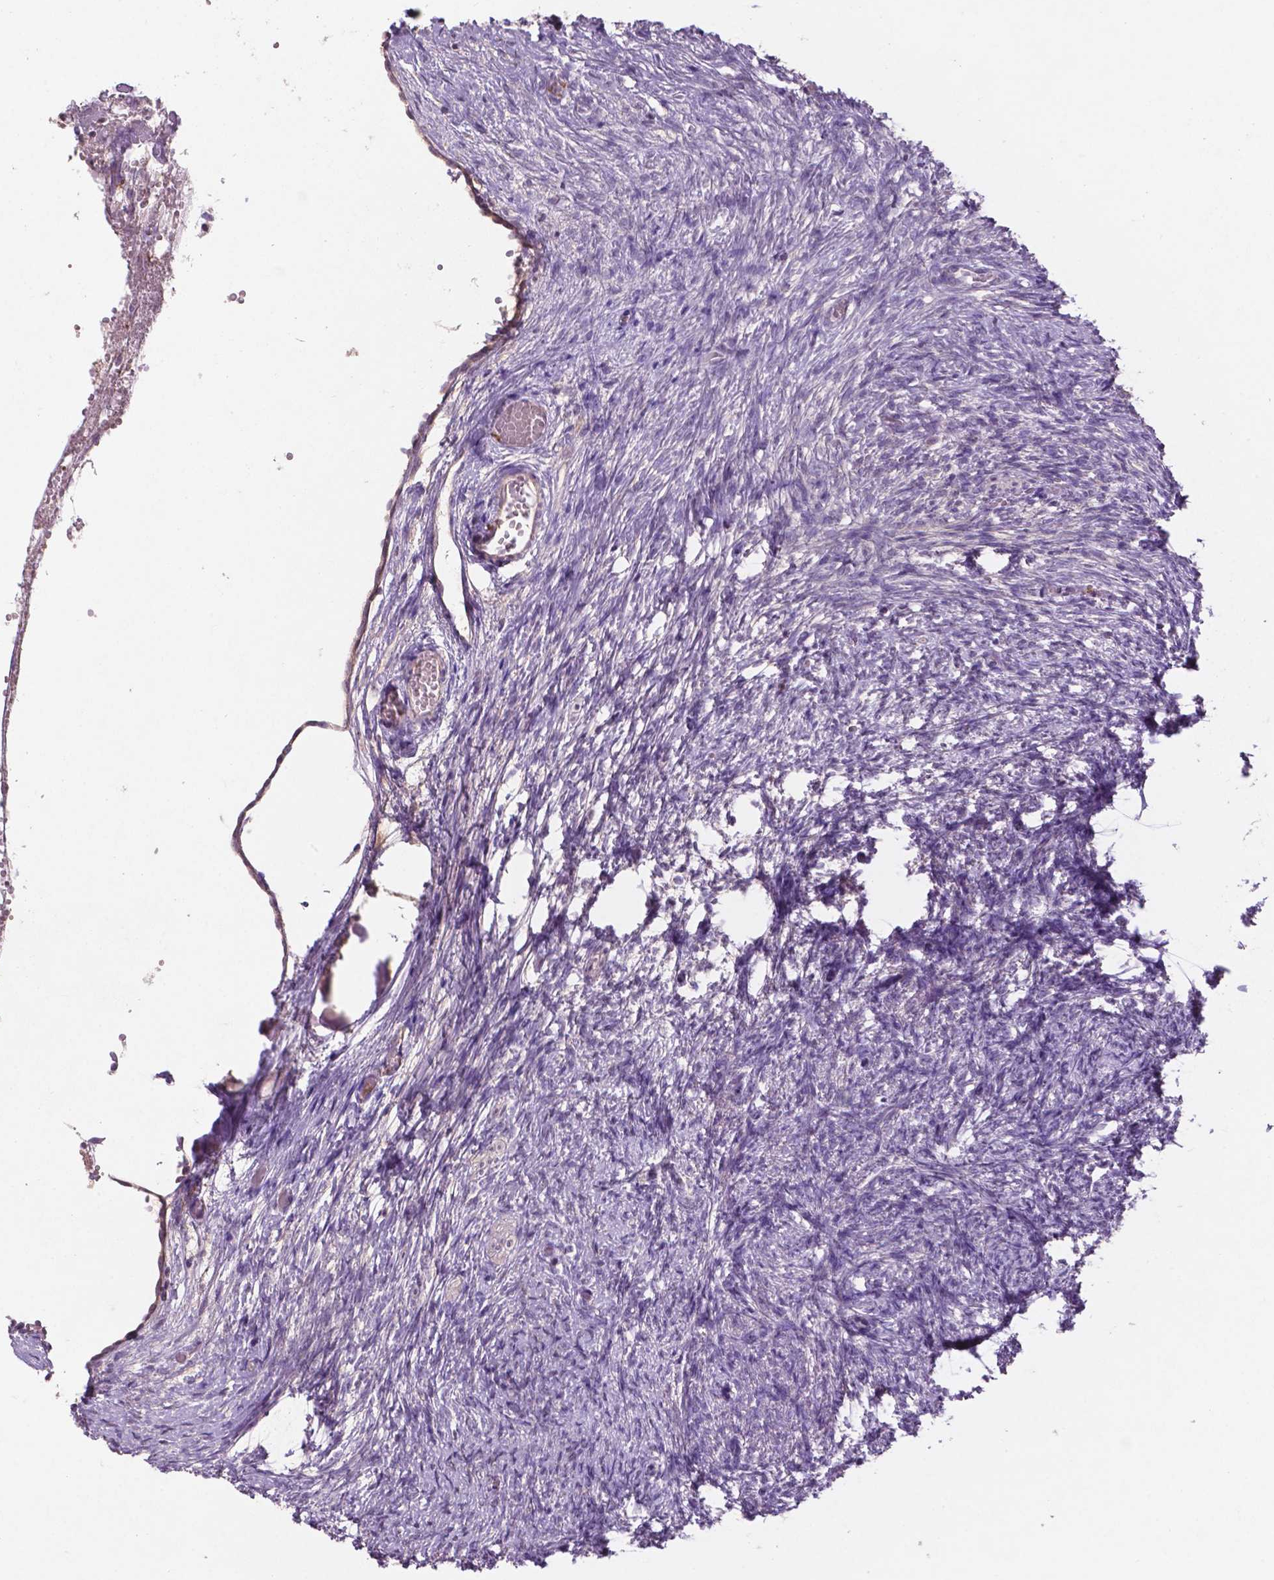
{"staining": {"intensity": "negative", "quantity": "none", "location": "none"}, "tissue": "ovary", "cell_type": "Ovarian stroma cells", "image_type": "normal", "snomed": [{"axis": "morphology", "description": "Normal tissue, NOS"}, {"axis": "topography", "description": "Ovary"}], "caption": "Micrograph shows no protein expression in ovarian stroma cells of unremarkable ovary. Brightfield microscopy of immunohistochemistry stained with DAB (3,3'-diaminobenzidine) (brown) and hematoxylin (blue), captured at high magnification.", "gene": "ARL5C", "patient": {"sex": "female", "age": 46}}